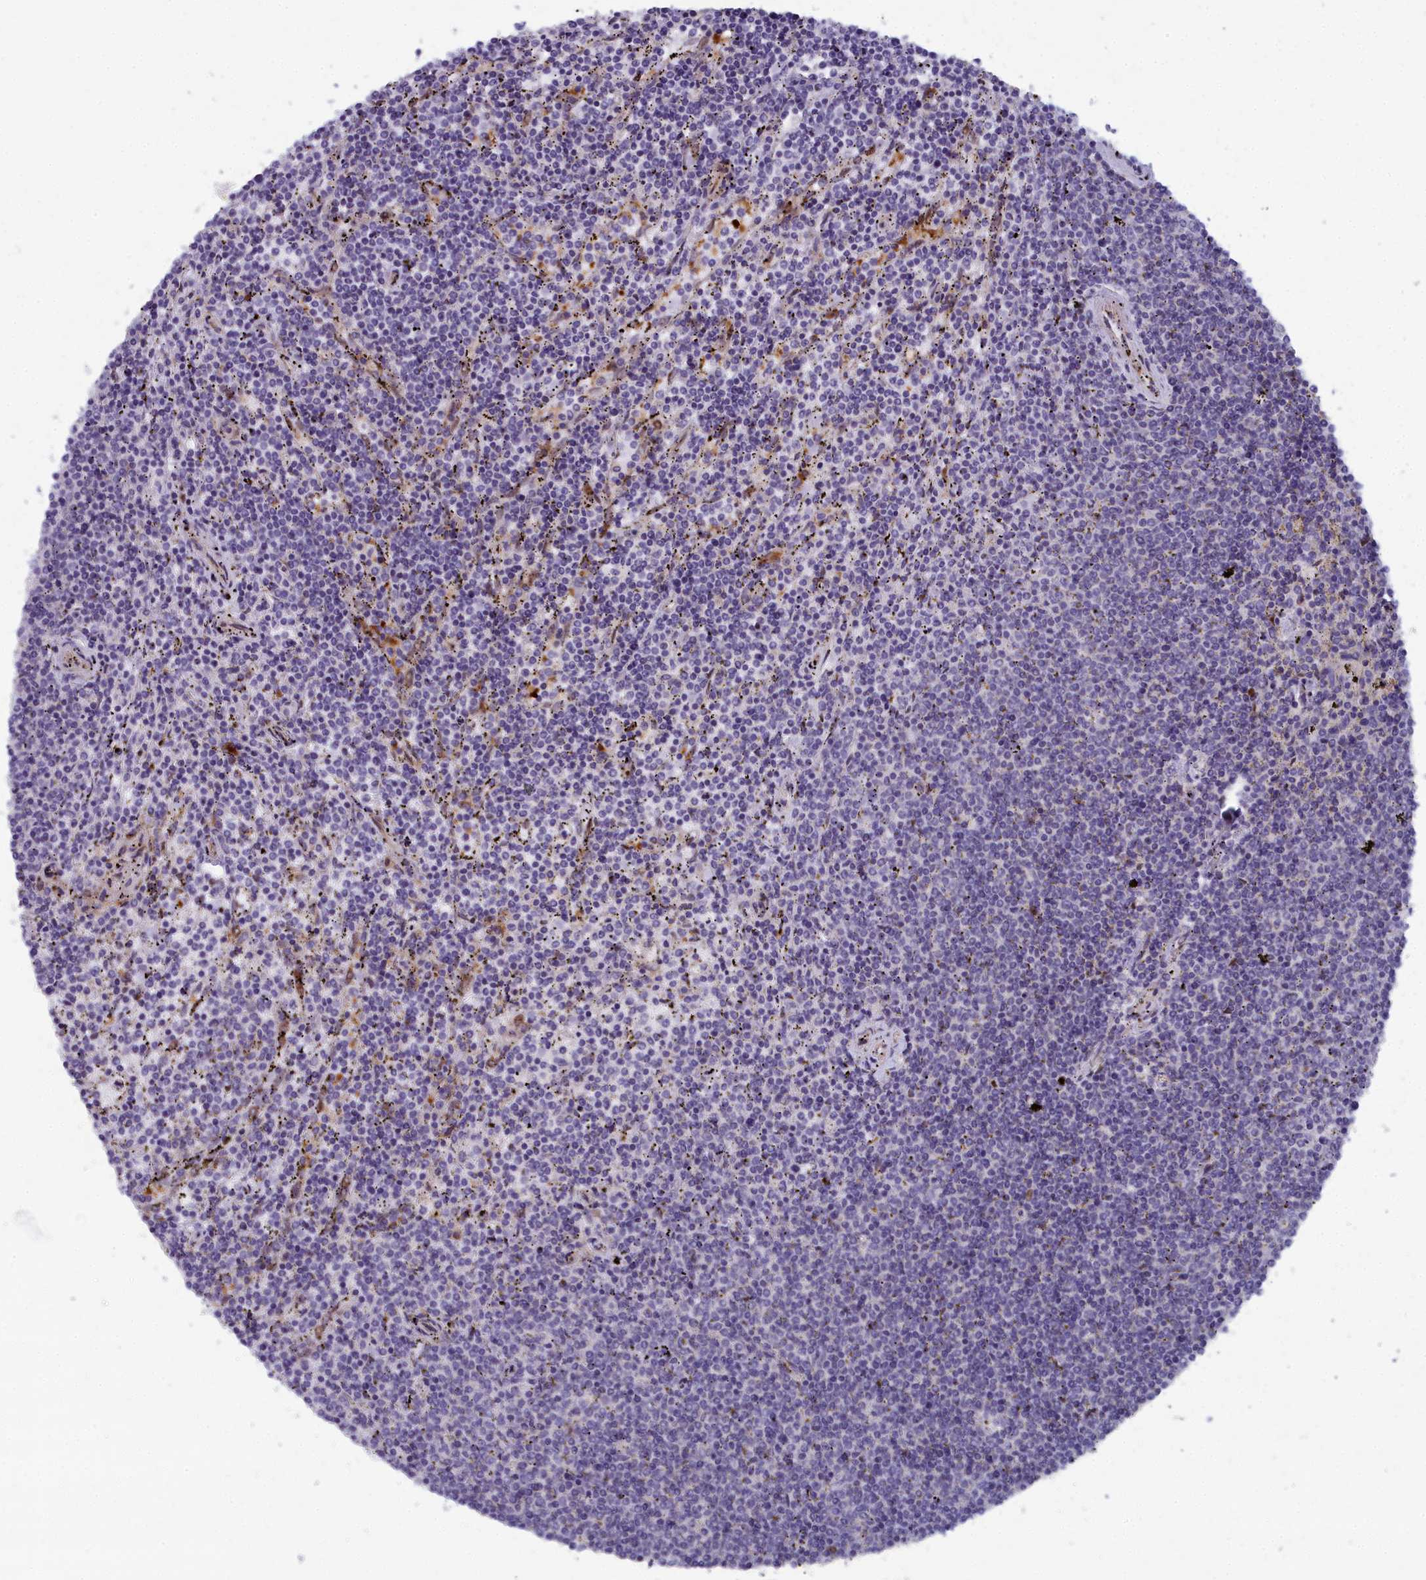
{"staining": {"intensity": "negative", "quantity": "none", "location": "none"}, "tissue": "lymphoma", "cell_type": "Tumor cells", "image_type": "cancer", "snomed": [{"axis": "morphology", "description": "Malignant lymphoma, non-Hodgkin's type, Low grade"}, {"axis": "topography", "description": "Spleen"}], "caption": "This is an immunohistochemistry (IHC) micrograph of human low-grade malignant lymphoma, non-Hodgkin's type. There is no expression in tumor cells.", "gene": "B9D2", "patient": {"sex": "female", "age": 50}}